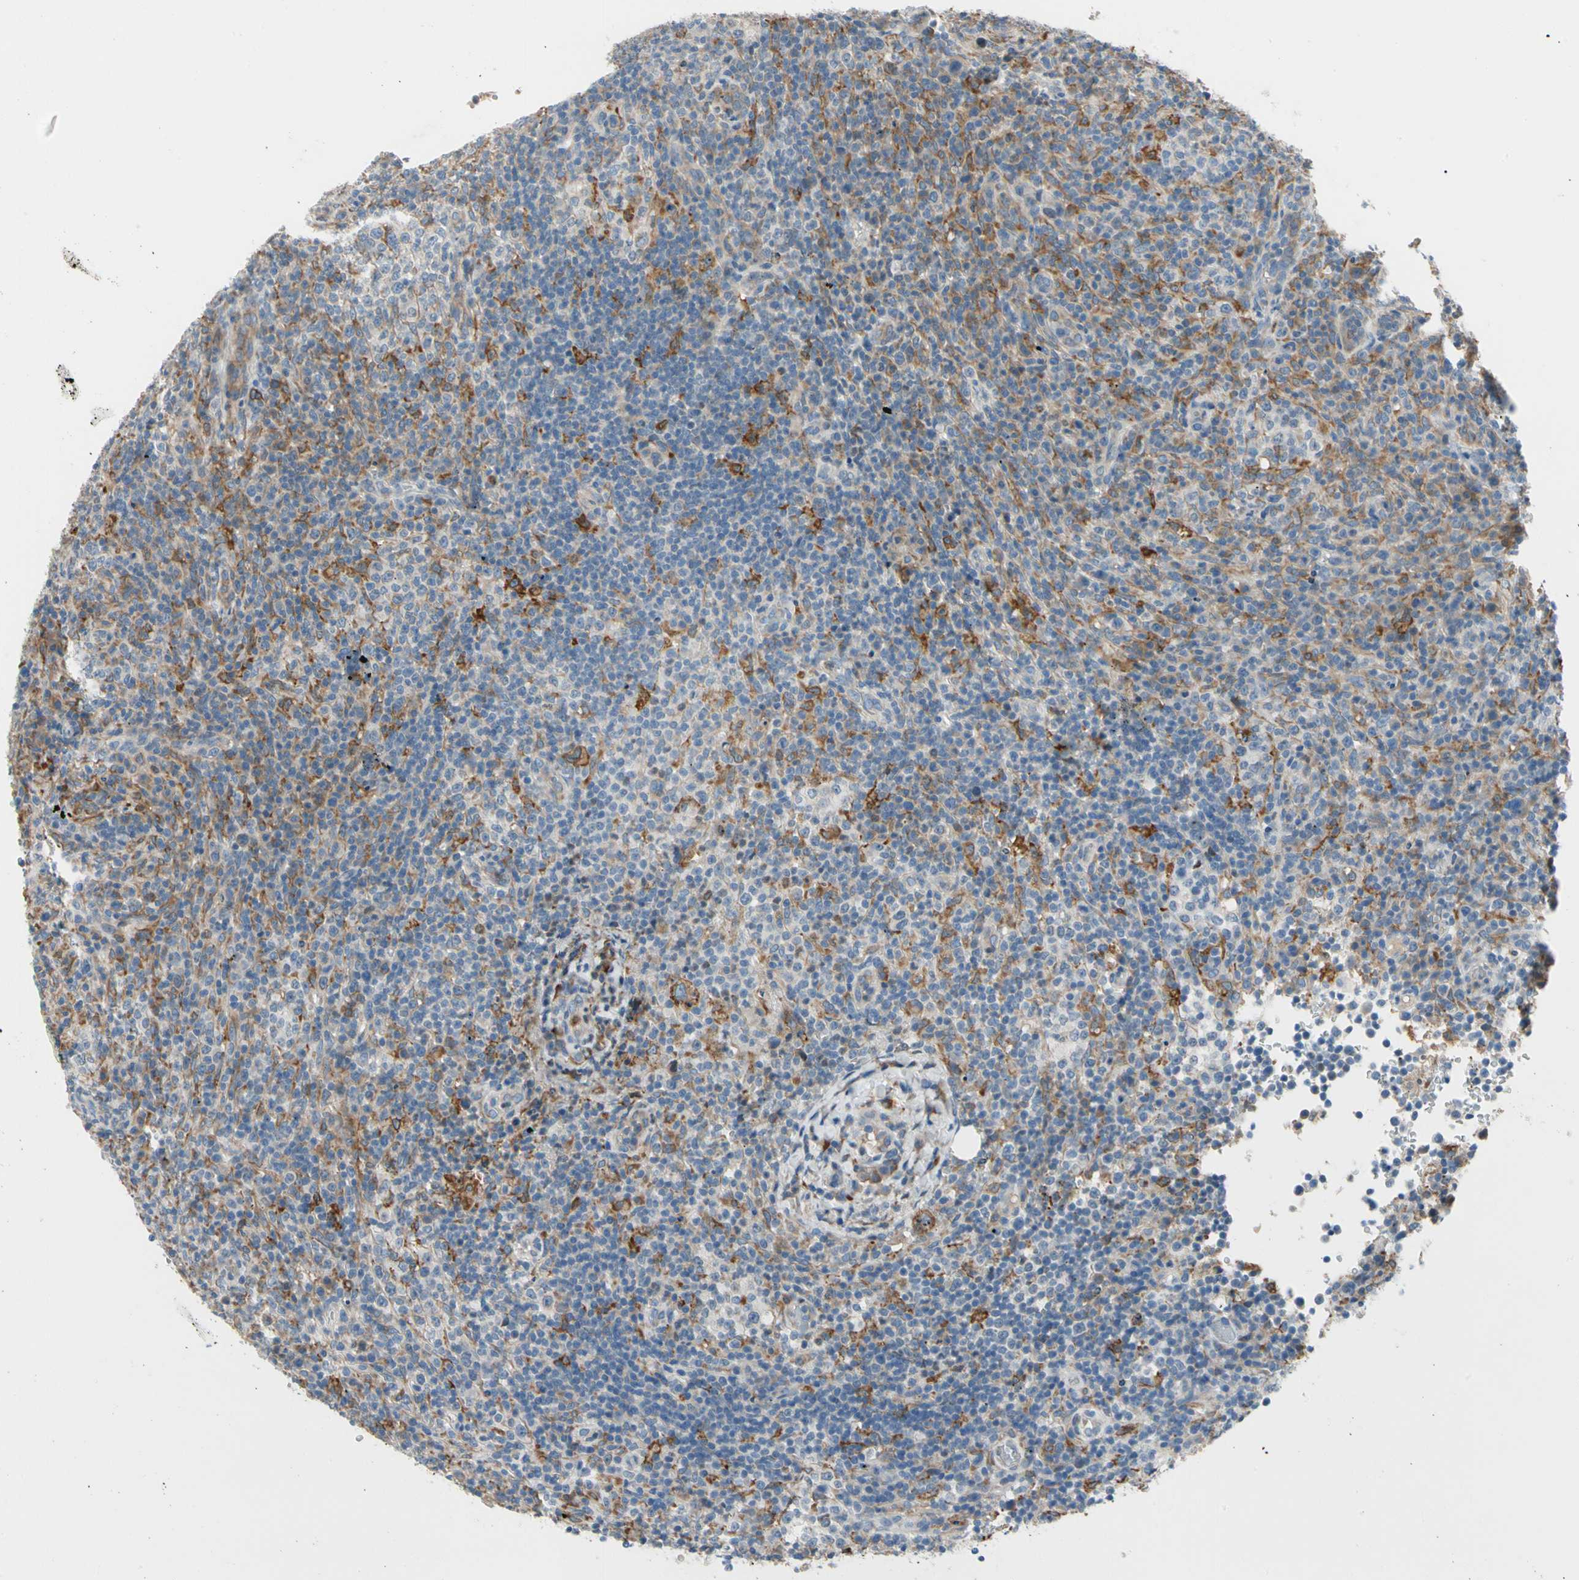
{"staining": {"intensity": "weak", "quantity": "<25%", "location": "cytoplasmic/membranous"}, "tissue": "lymphoma", "cell_type": "Tumor cells", "image_type": "cancer", "snomed": [{"axis": "morphology", "description": "Malignant lymphoma, non-Hodgkin's type, High grade"}, {"axis": "topography", "description": "Lymph node"}], "caption": "Immunohistochemistry photomicrograph of human high-grade malignant lymphoma, non-Hodgkin's type stained for a protein (brown), which shows no staining in tumor cells.", "gene": "LRPAP1", "patient": {"sex": "female", "age": 76}}